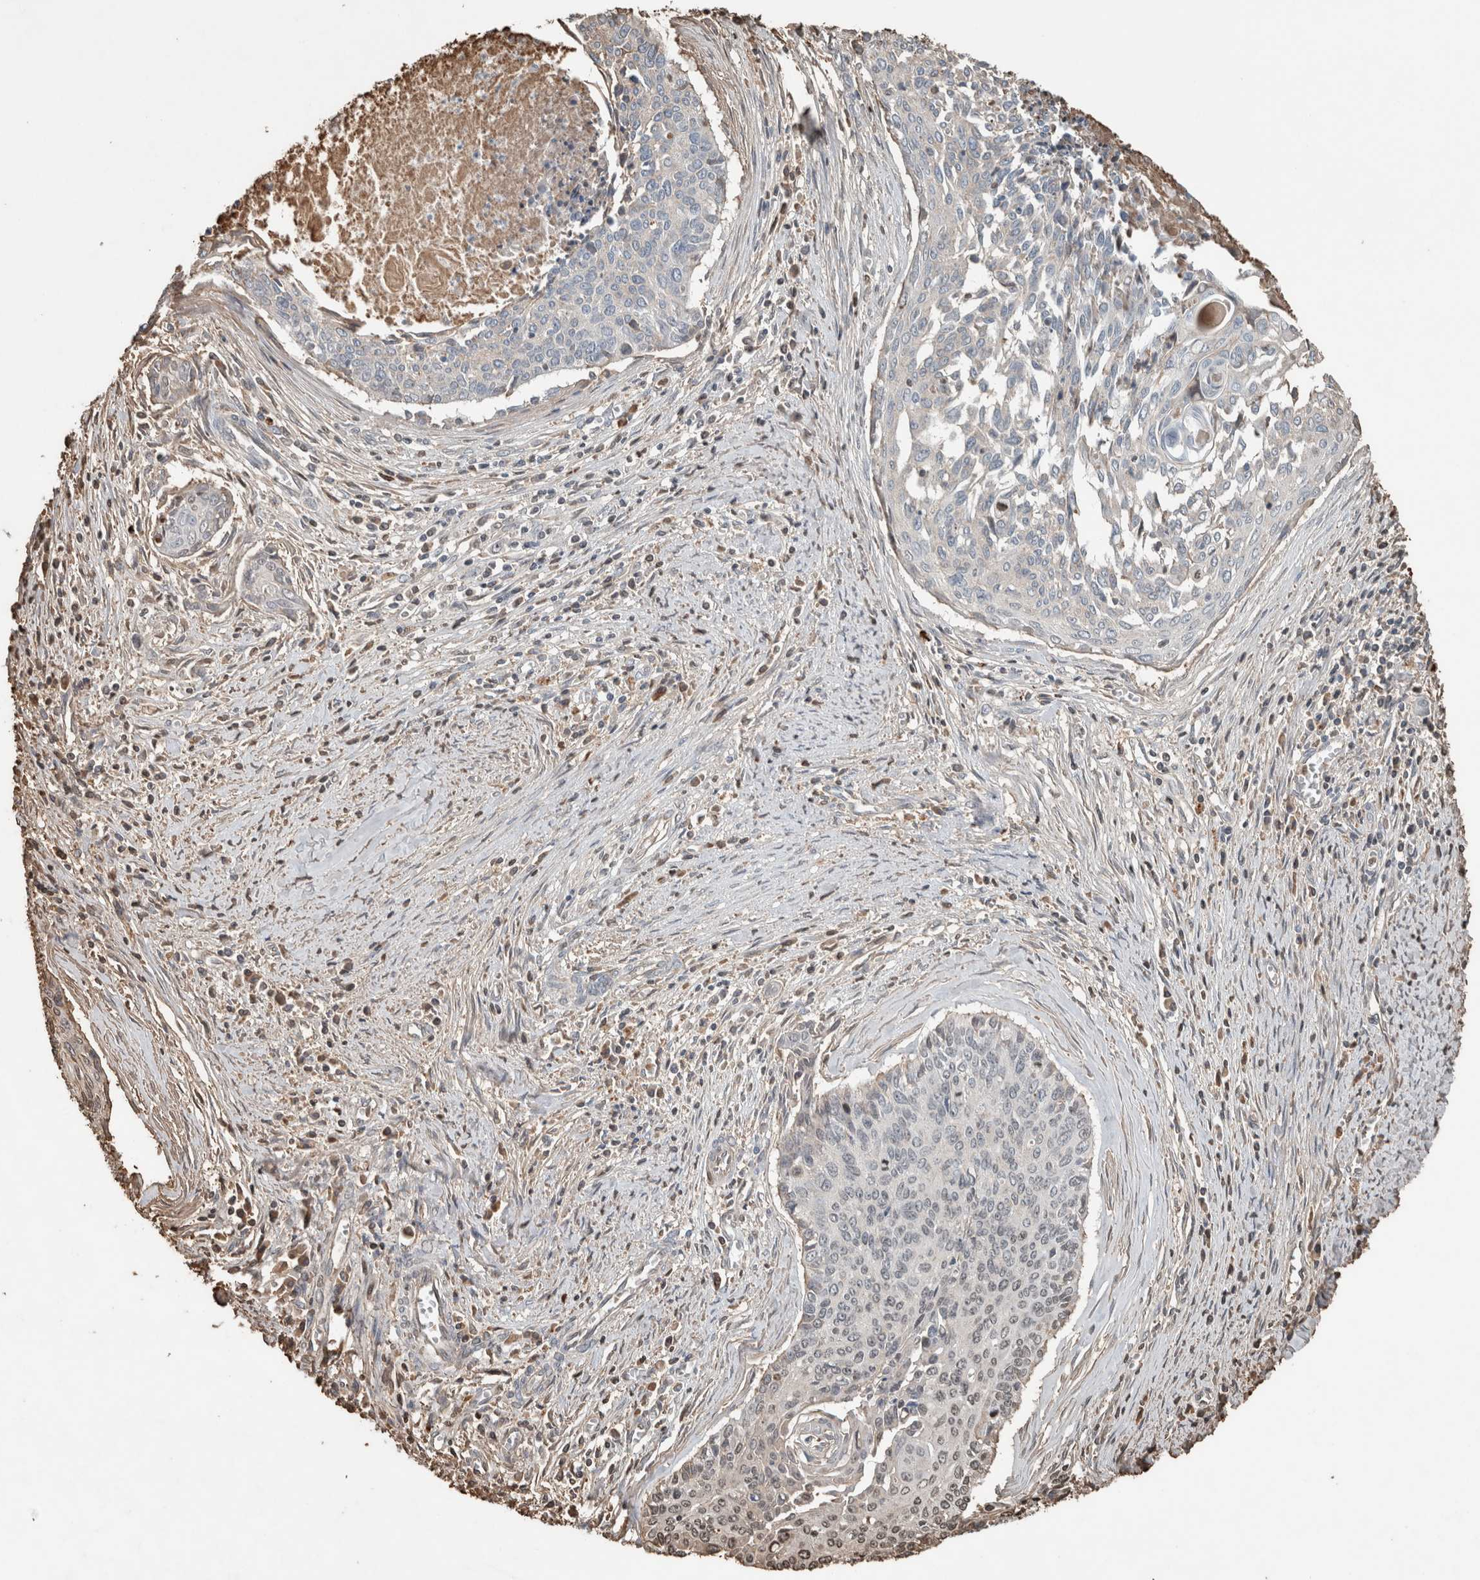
{"staining": {"intensity": "negative", "quantity": "none", "location": "none"}, "tissue": "cervical cancer", "cell_type": "Tumor cells", "image_type": "cancer", "snomed": [{"axis": "morphology", "description": "Squamous cell carcinoma, NOS"}, {"axis": "topography", "description": "Cervix"}], "caption": "This is an immunohistochemistry (IHC) image of human squamous cell carcinoma (cervical). There is no staining in tumor cells.", "gene": "USP34", "patient": {"sex": "female", "age": 55}}